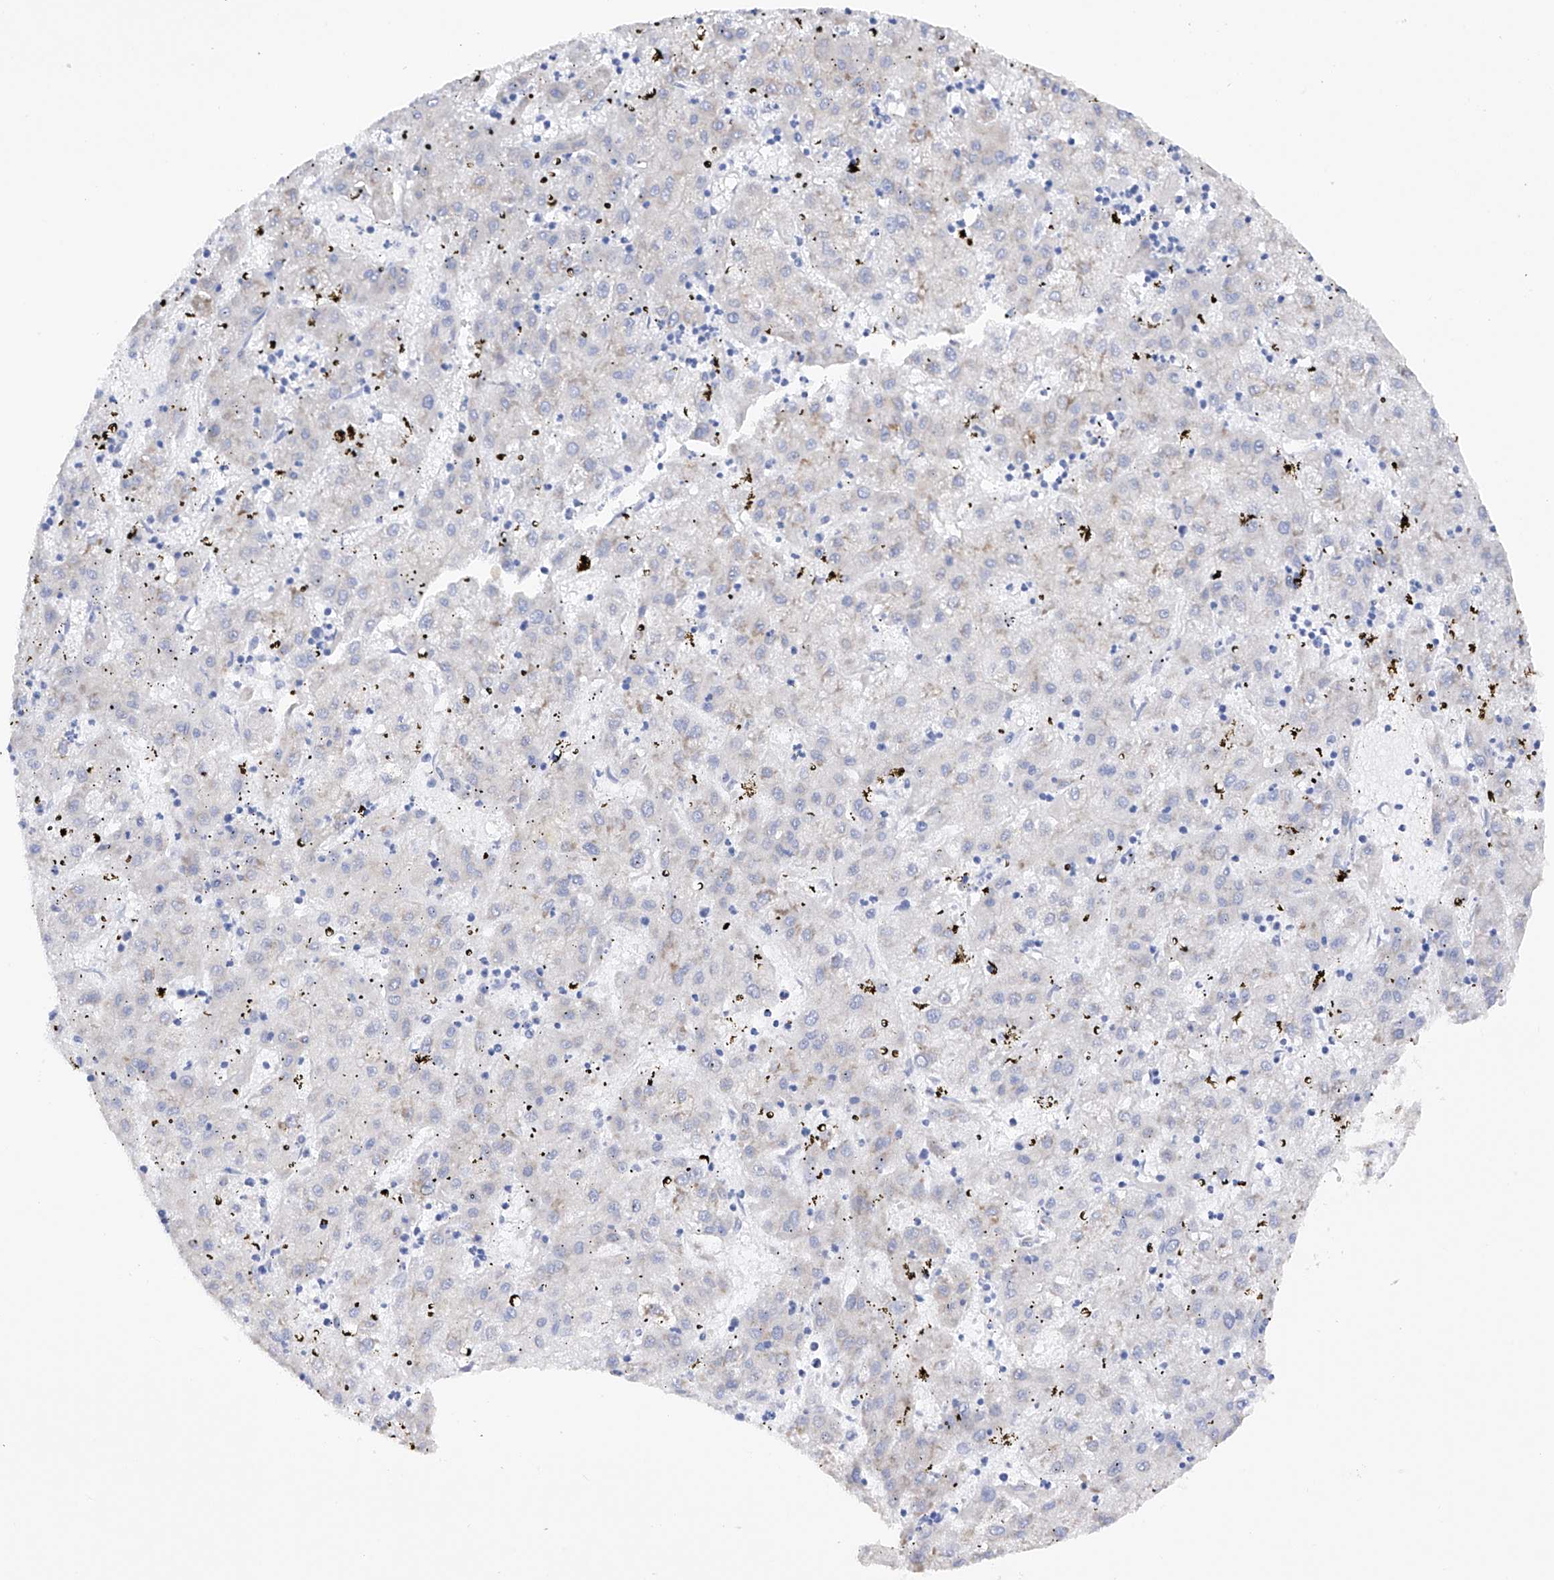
{"staining": {"intensity": "negative", "quantity": "none", "location": "none"}, "tissue": "liver cancer", "cell_type": "Tumor cells", "image_type": "cancer", "snomed": [{"axis": "morphology", "description": "Carcinoma, Hepatocellular, NOS"}, {"axis": "topography", "description": "Liver"}], "caption": "Immunohistochemical staining of human liver hepatocellular carcinoma exhibits no significant expression in tumor cells.", "gene": "PDIA5", "patient": {"sex": "male", "age": 72}}